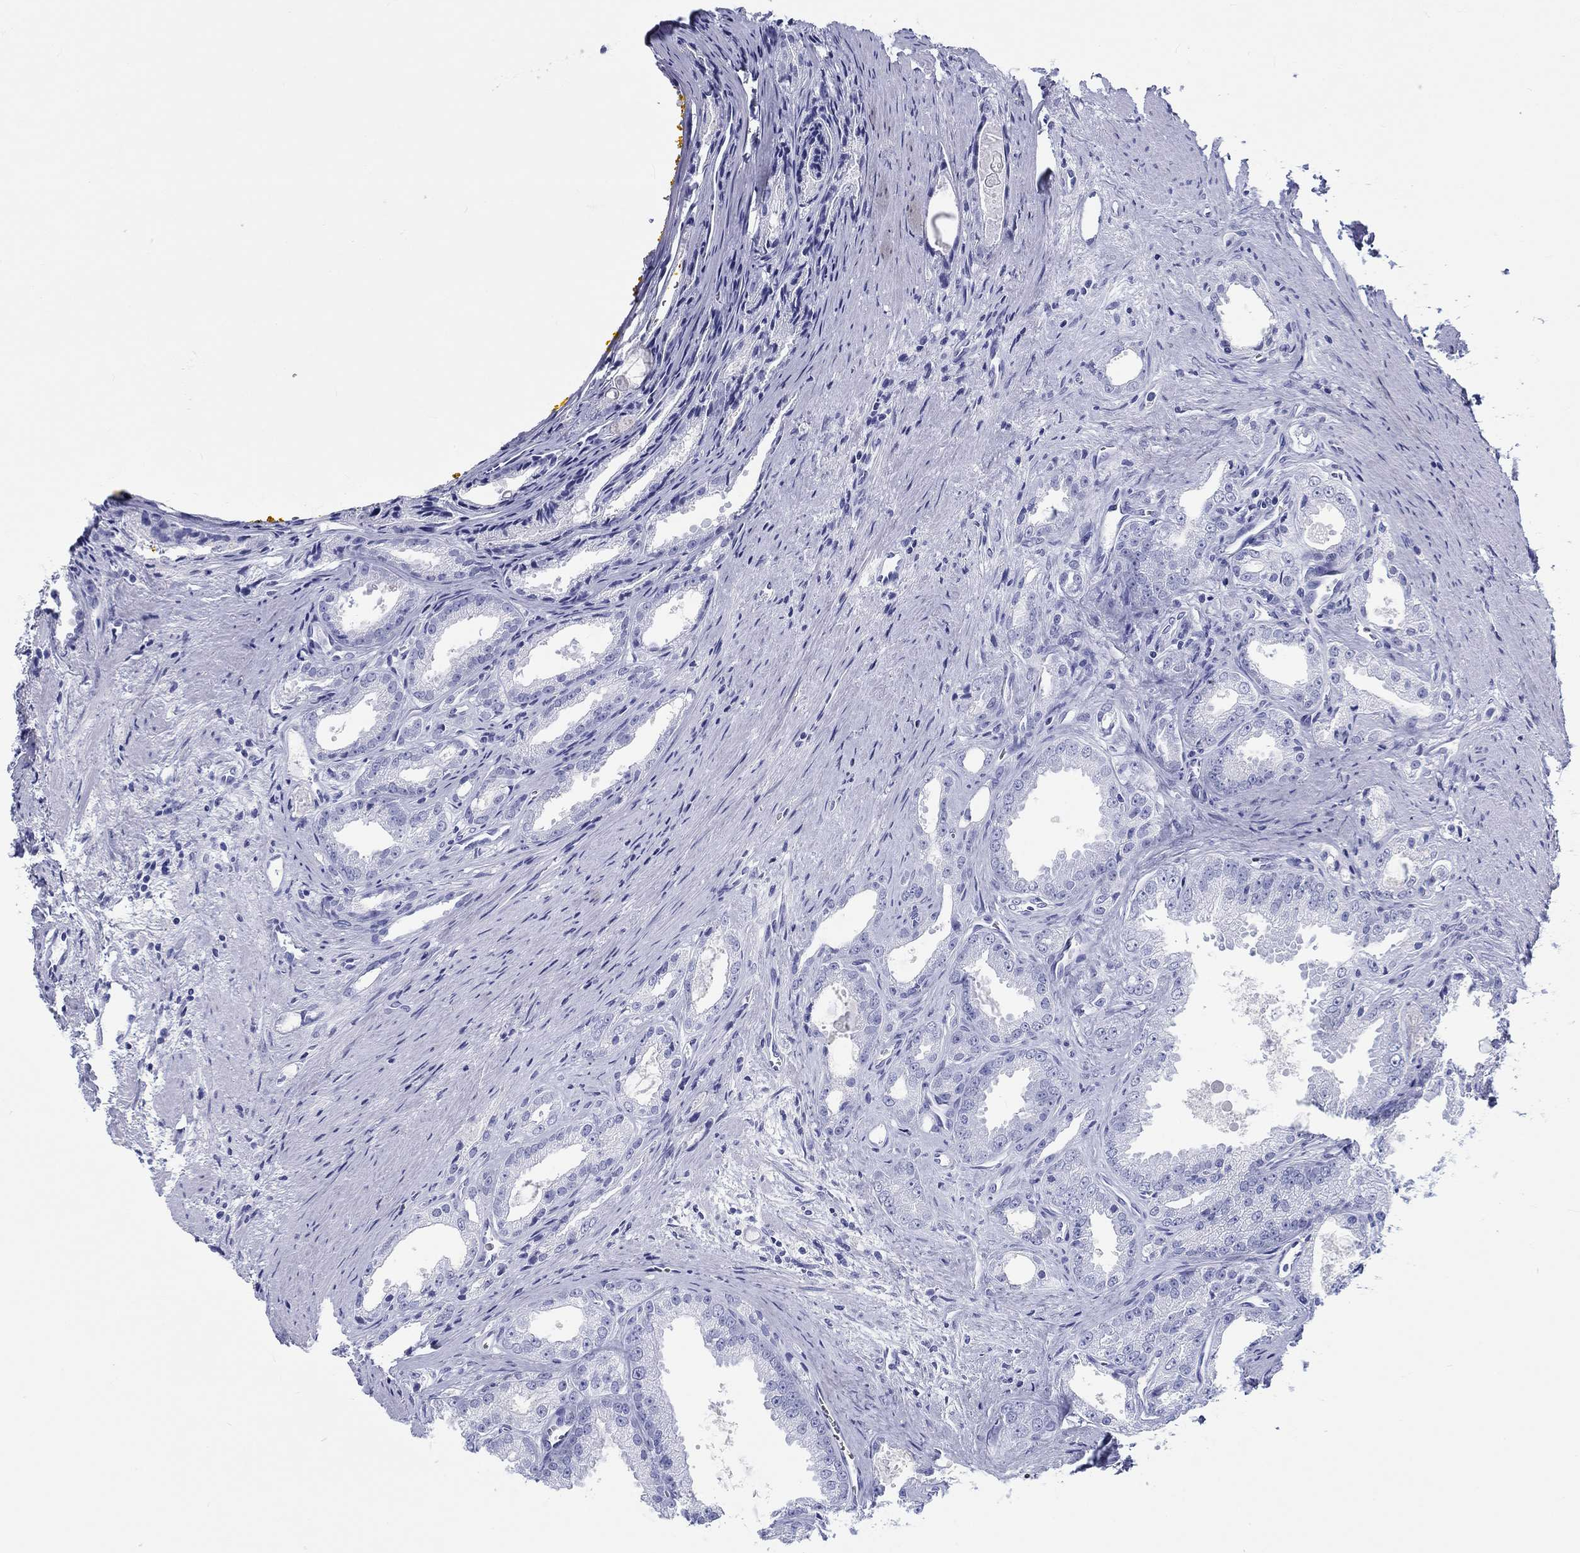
{"staining": {"intensity": "negative", "quantity": "none", "location": "none"}, "tissue": "prostate cancer", "cell_type": "Tumor cells", "image_type": "cancer", "snomed": [{"axis": "morphology", "description": "Adenocarcinoma, NOS"}, {"axis": "morphology", "description": "Adenocarcinoma, High grade"}, {"axis": "topography", "description": "Prostate"}], "caption": "A photomicrograph of high-grade adenocarcinoma (prostate) stained for a protein demonstrates no brown staining in tumor cells. (DAB immunohistochemistry (IHC) with hematoxylin counter stain).", "gene": "H1-1", "patient": {"sex": "male", "age": 70}}